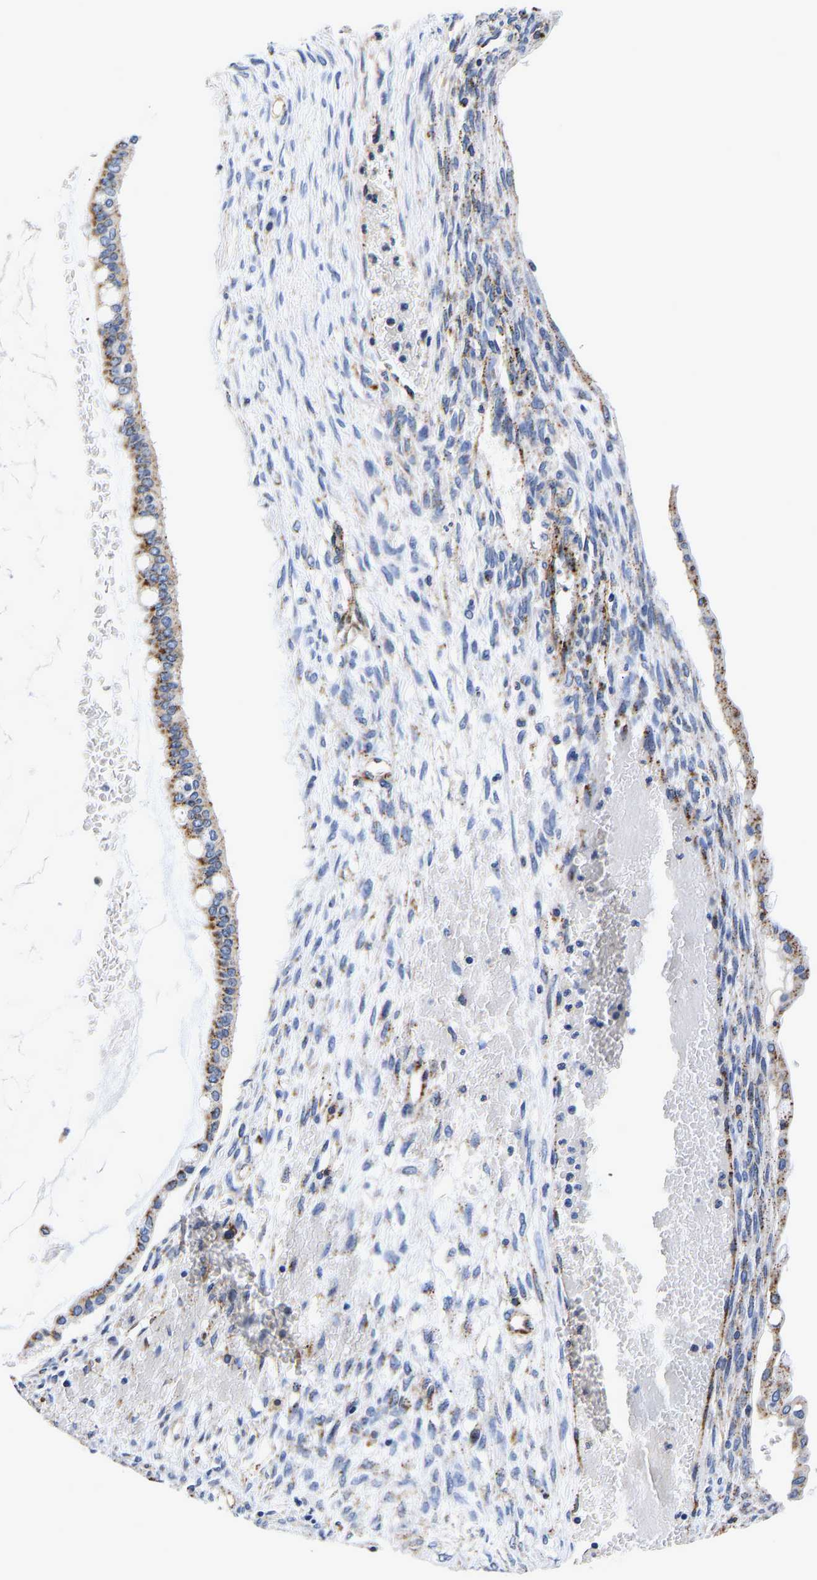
{"staining": {"intensity": "moderate", "quantity": "<25%", "location": "cytoplasmic/membranous"}, "tissue": "ovarian cancer", "cell_type": "Tumor cells", "image_type": "cancer", "snomed": [{"axis": "morphology", "description": "Cystadenocarcinoma, mucinous, NOS"}, {"axis": "topography", "description": "Ovary"}], "caption": "The image displays a brown stain indicating the presence of a protein in the cytoplasmic/membranous of tumor cells in ovarian cancer.", "gene": "GRN", "patient": {"sex": "female", "age": 73}}